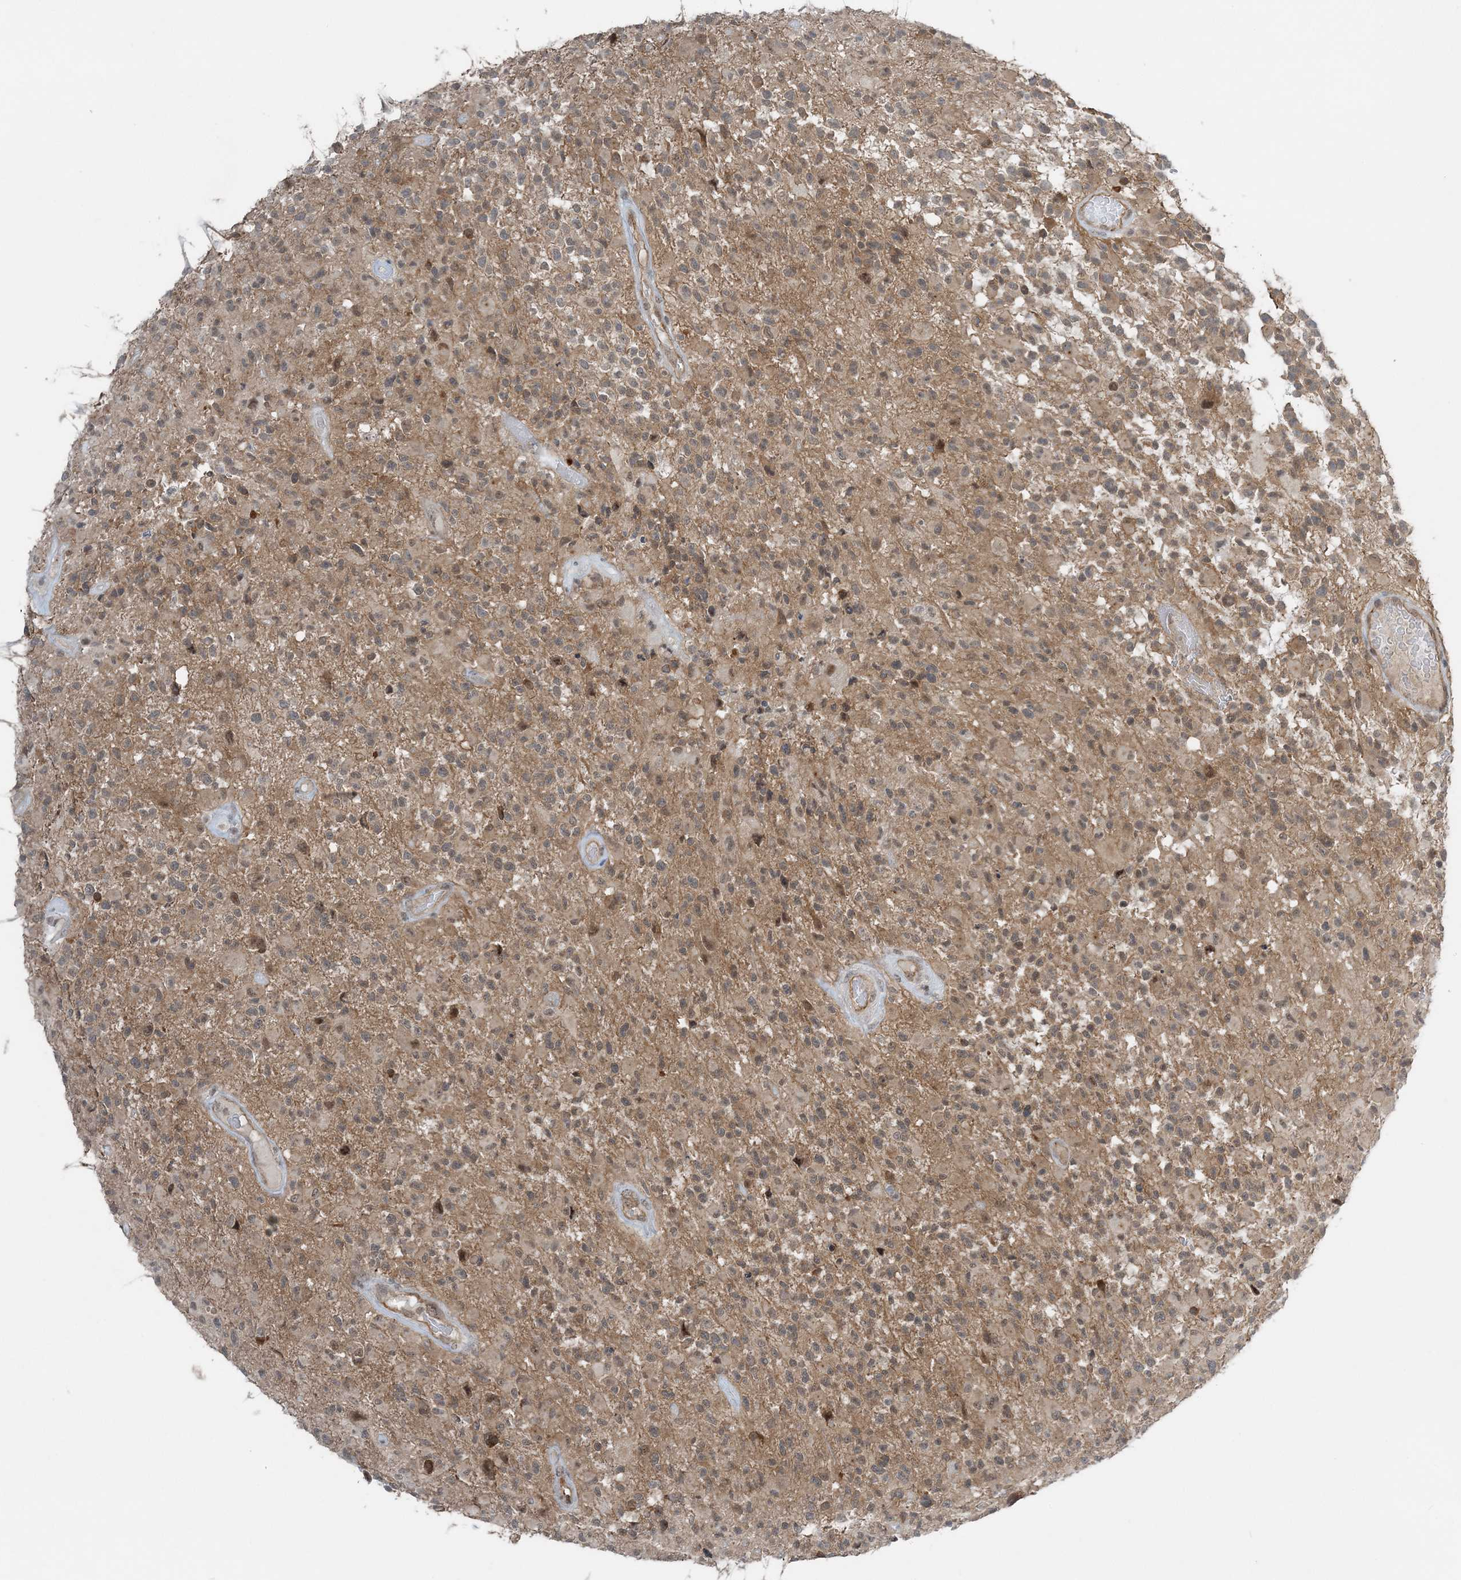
{"staining": {"intensity": "weak", "quantity": ">75%", "location": "cytoplasmic/membranous"}, "tissue": "glioma", "cell_type": "Tumor cells", "image_type": "cancer", "snomed": [{"axis": "morphology", "description": "Glioma, malignant, High grade"}, {"axis": "morphology", "description": "Glioblastoma, NOS"}, {"axis": "topography", "description": "Brain"}], "caption": "A brown stain labels weak cytoplasmic/membranous positivity of a protein in glioma tumor cells.", "gene": "ATP11A", "patient": {"sex": "male", "age": 60}}